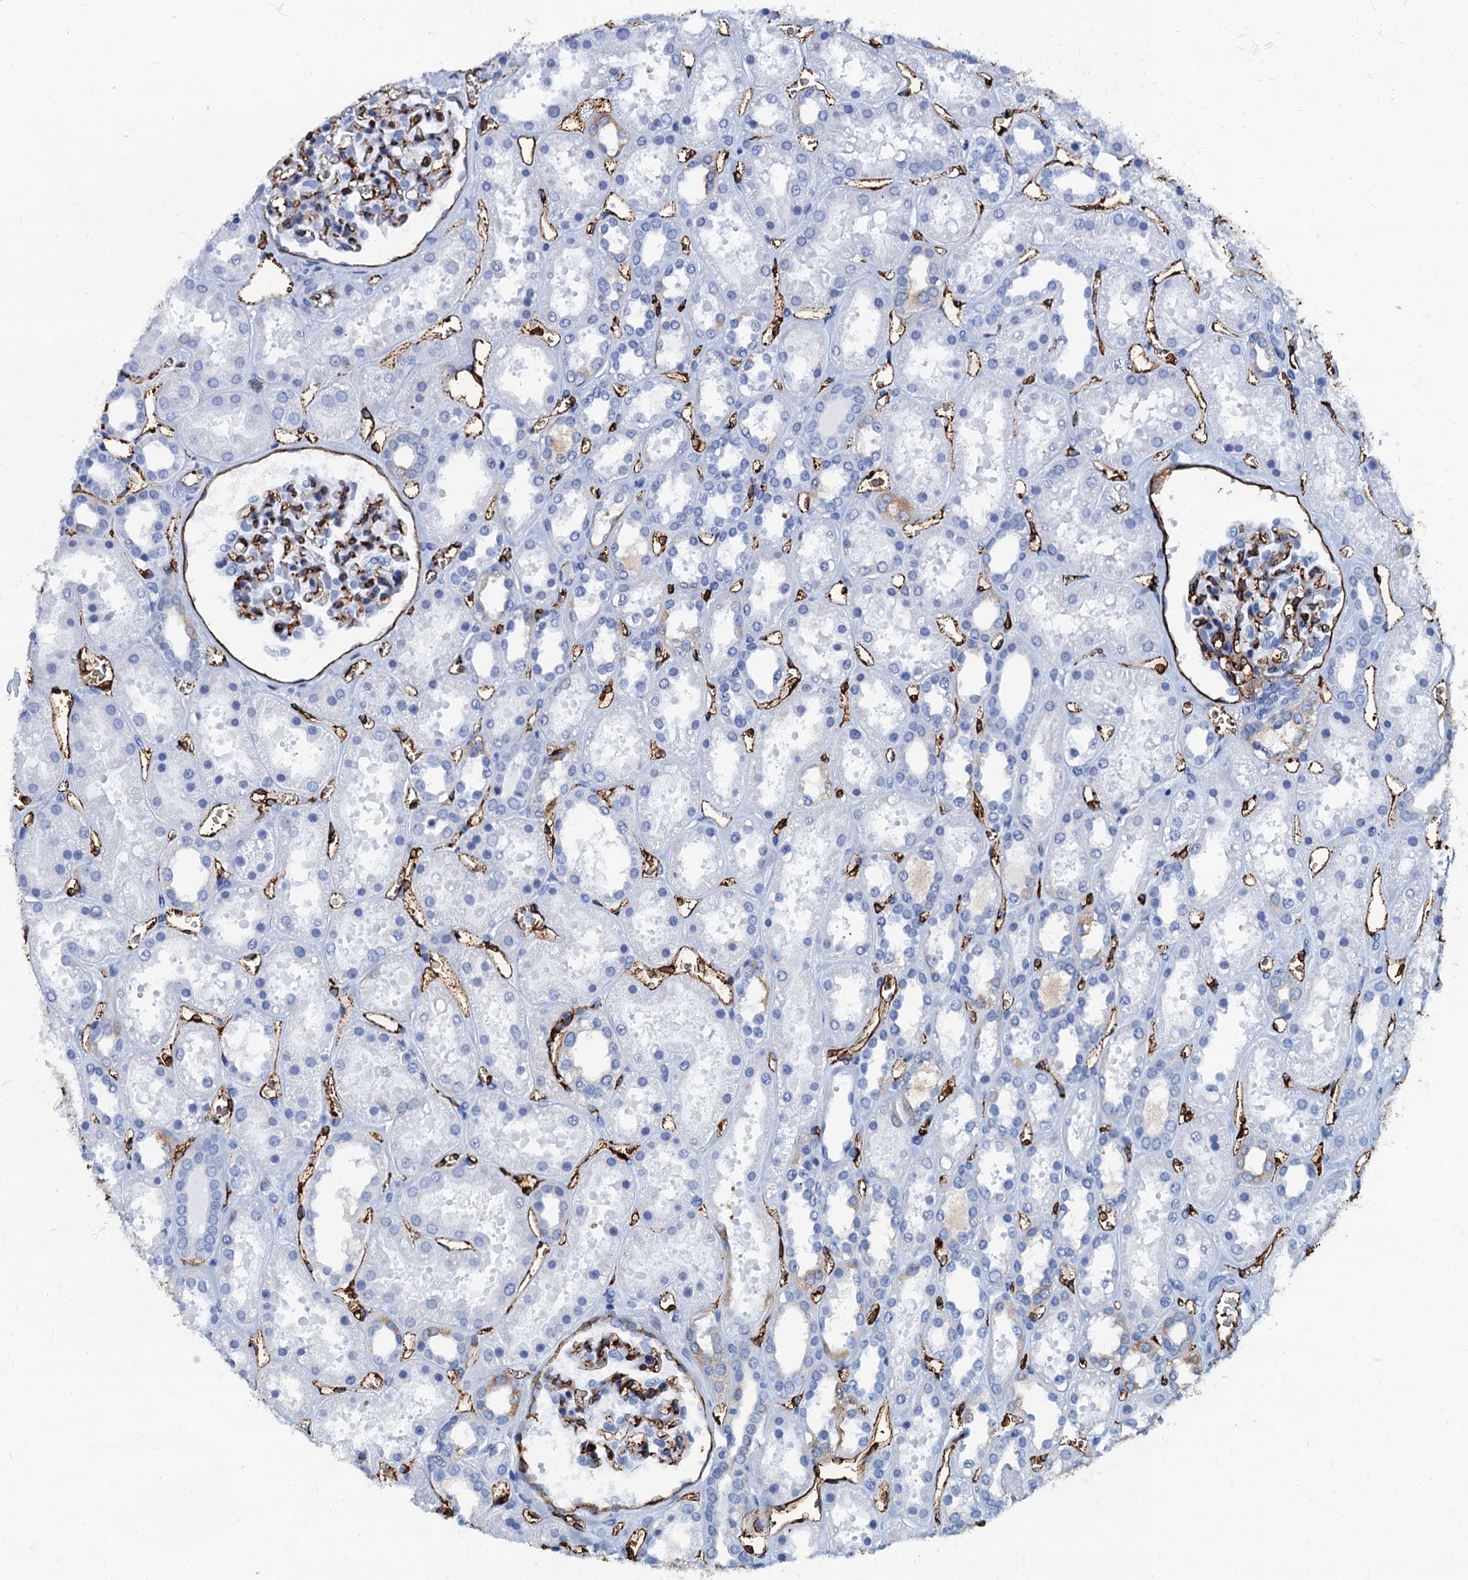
{"staining": {"intensity": "negative", "quantity": "none", "location": "none"}, "tissue": "kidney", "cell_type": "Cells in glomeruli", "image_type": "normal", "snomed": [{"axis": "morphology", "description": "Normal tissue, NOS"}, {"axis": "topography", "description": "Kidney"}], "caption": "This is an IHC image of unremarkable kidney. There is no positivity in cells in glomeruli.", "gene": "CAVIN2", "patient": {"sex": "female", "age": 41}}